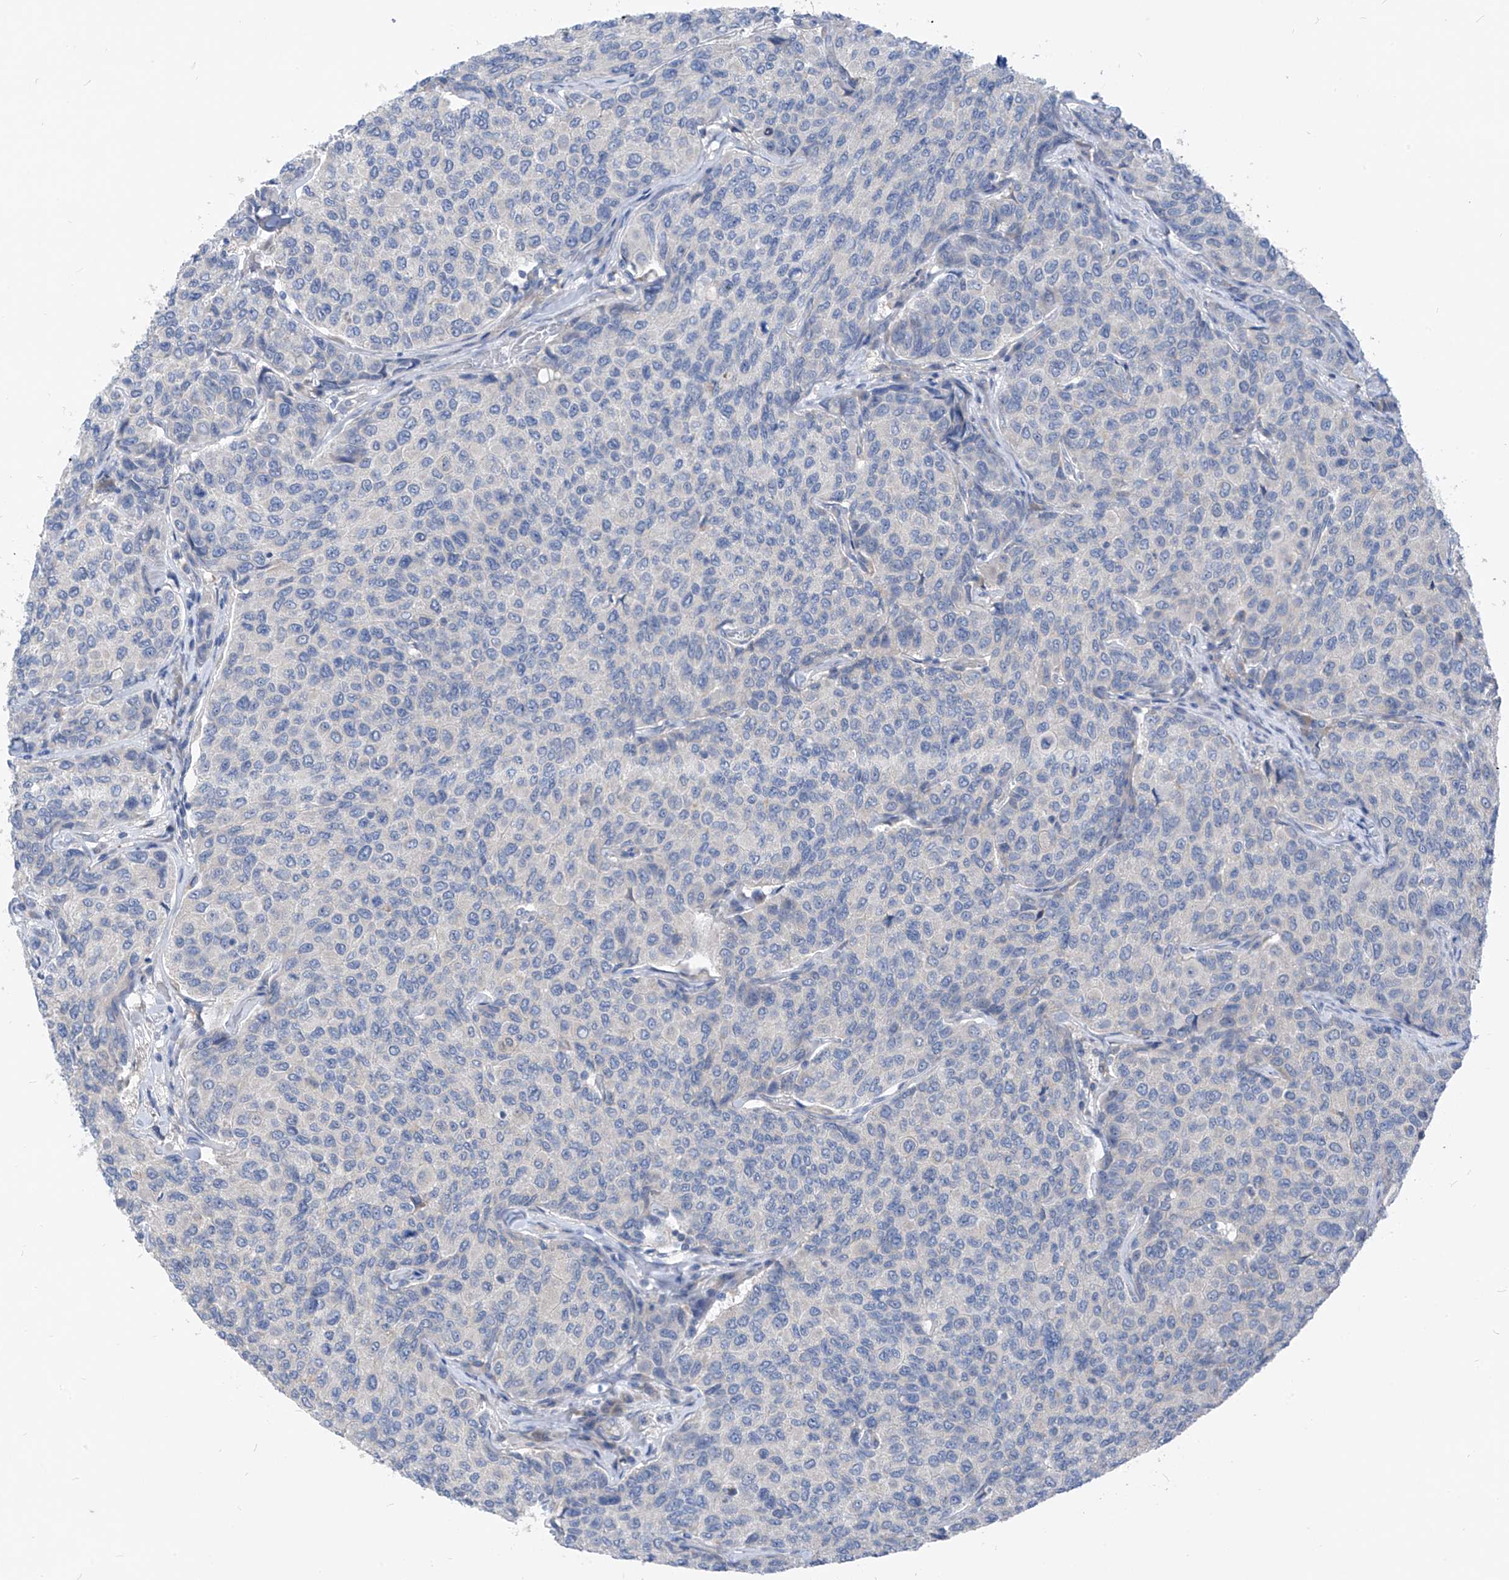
{"staining": {"intensity": "negative", "quantity": "none", "location": "none"}, "tissue": "breast cancer", "cell_type": "Tumor cells", "image_type": "cancer", "snomed": [{"axis": "morphology", "description": "Duct carcinoma"}, {"axis": "topography", "description": "Breast"}], "caption": "A high-resolution image shows immunohistochemistry staining of intraductal carcinoma (breast), which reveals no significant positivity in tumor cells.", "gene": "LDAH", "patient": {"sex": "female", "age": 55}}